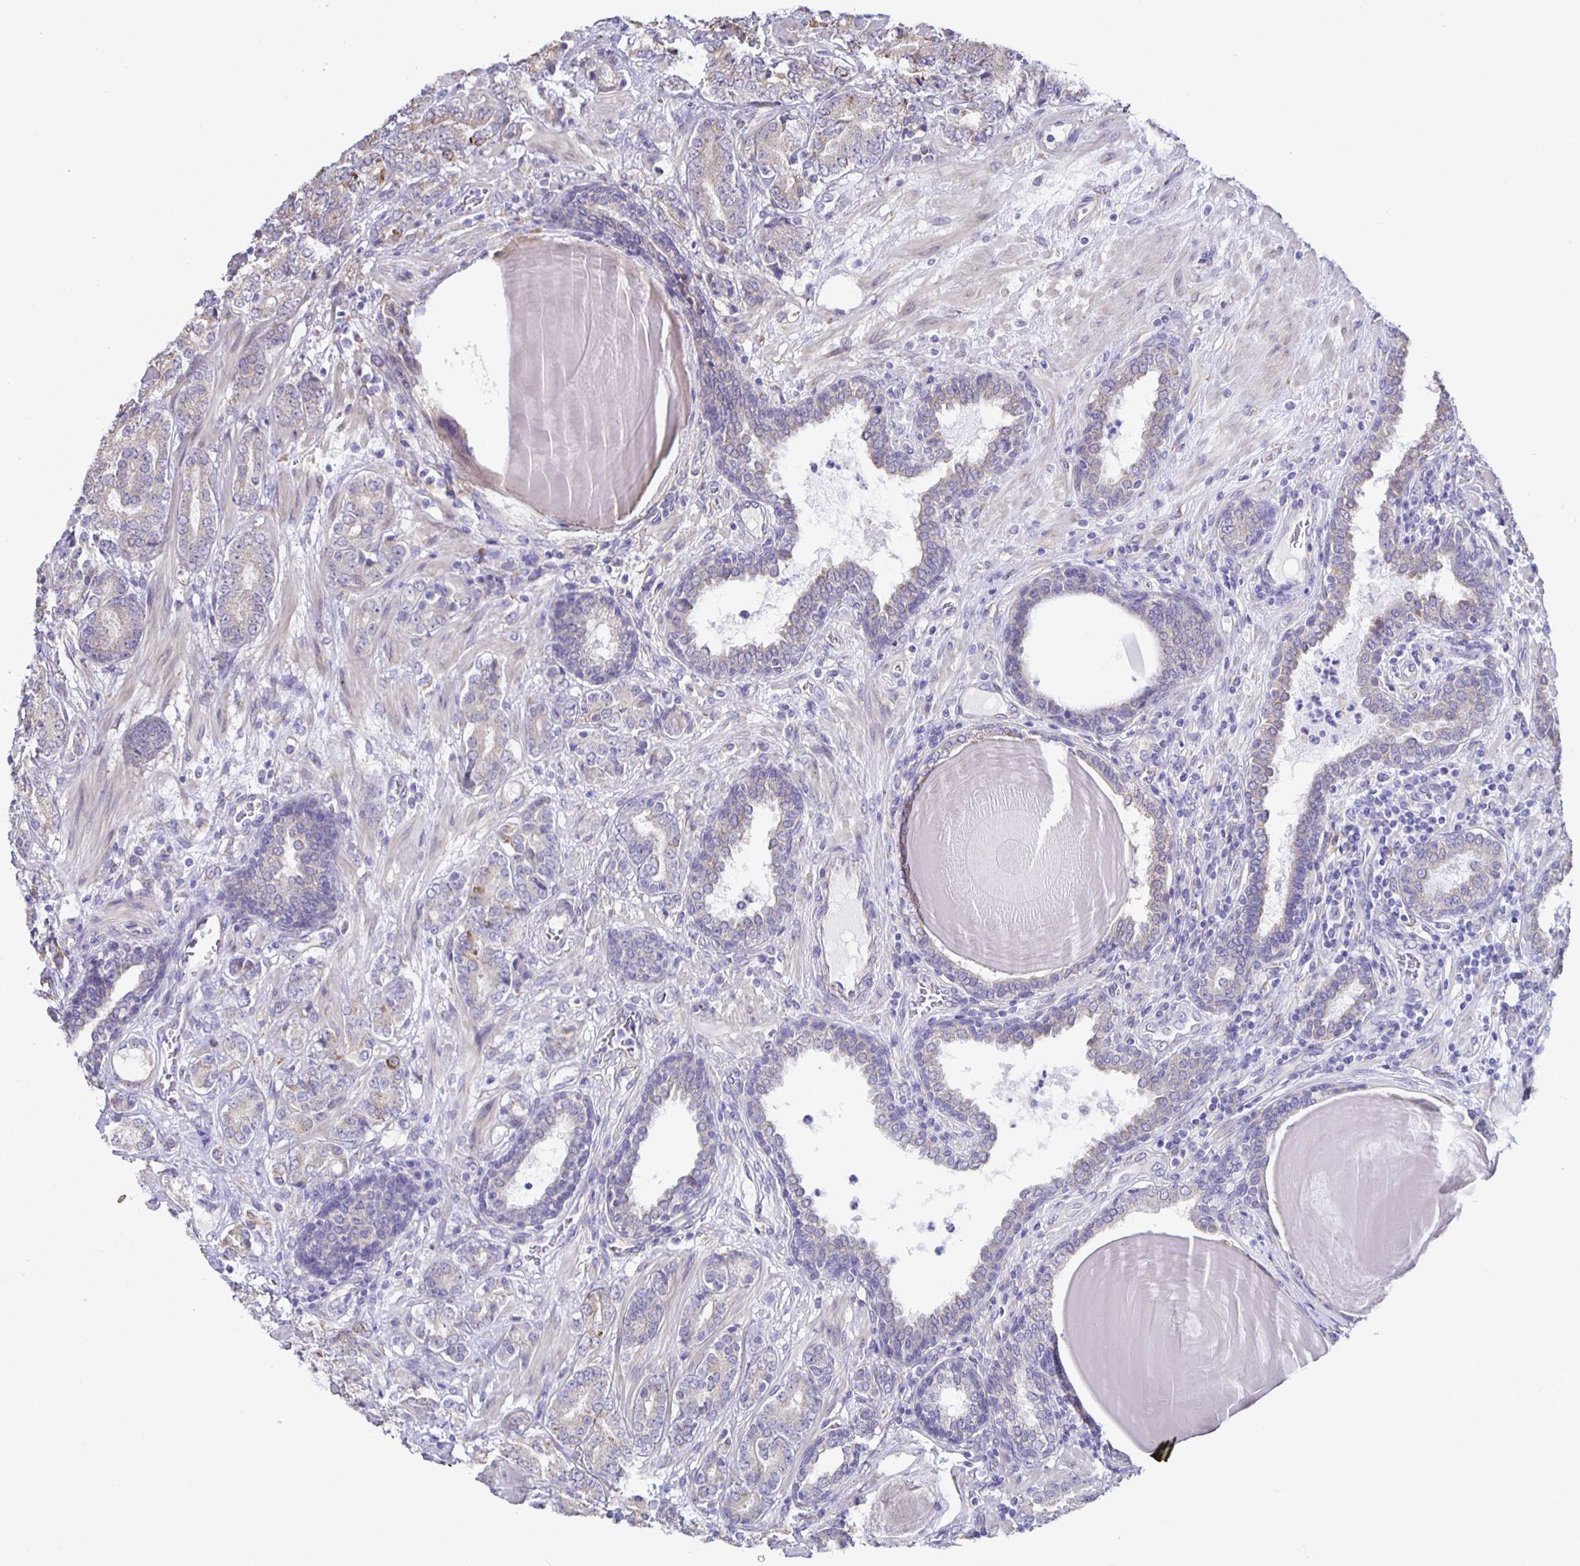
{"staining": {"intensity": "moderate", "quantity": "<25%", "location": "cytoplasmic/membranous"}, "tissue": "prostate cancer", "cell_type": "Tumor cells", "image_type": "cancer", "snomed": [{"axis": "morphology", "description": "Adenocarcinoma, High grade"}, {"axis": "topography", "description": "Prostate"}], "caption": "This histopathology image shows prostate adenocarcinoma (high-grade) stained with immunohistochemistry to label a protein in brown. The cytoplasmic/membranous of tumor cells show moderate positivity for the protein. Nuclei are counter-stained blue.", "gene": "DNAI2", "patient": {"sex": "male", "age": 62}}